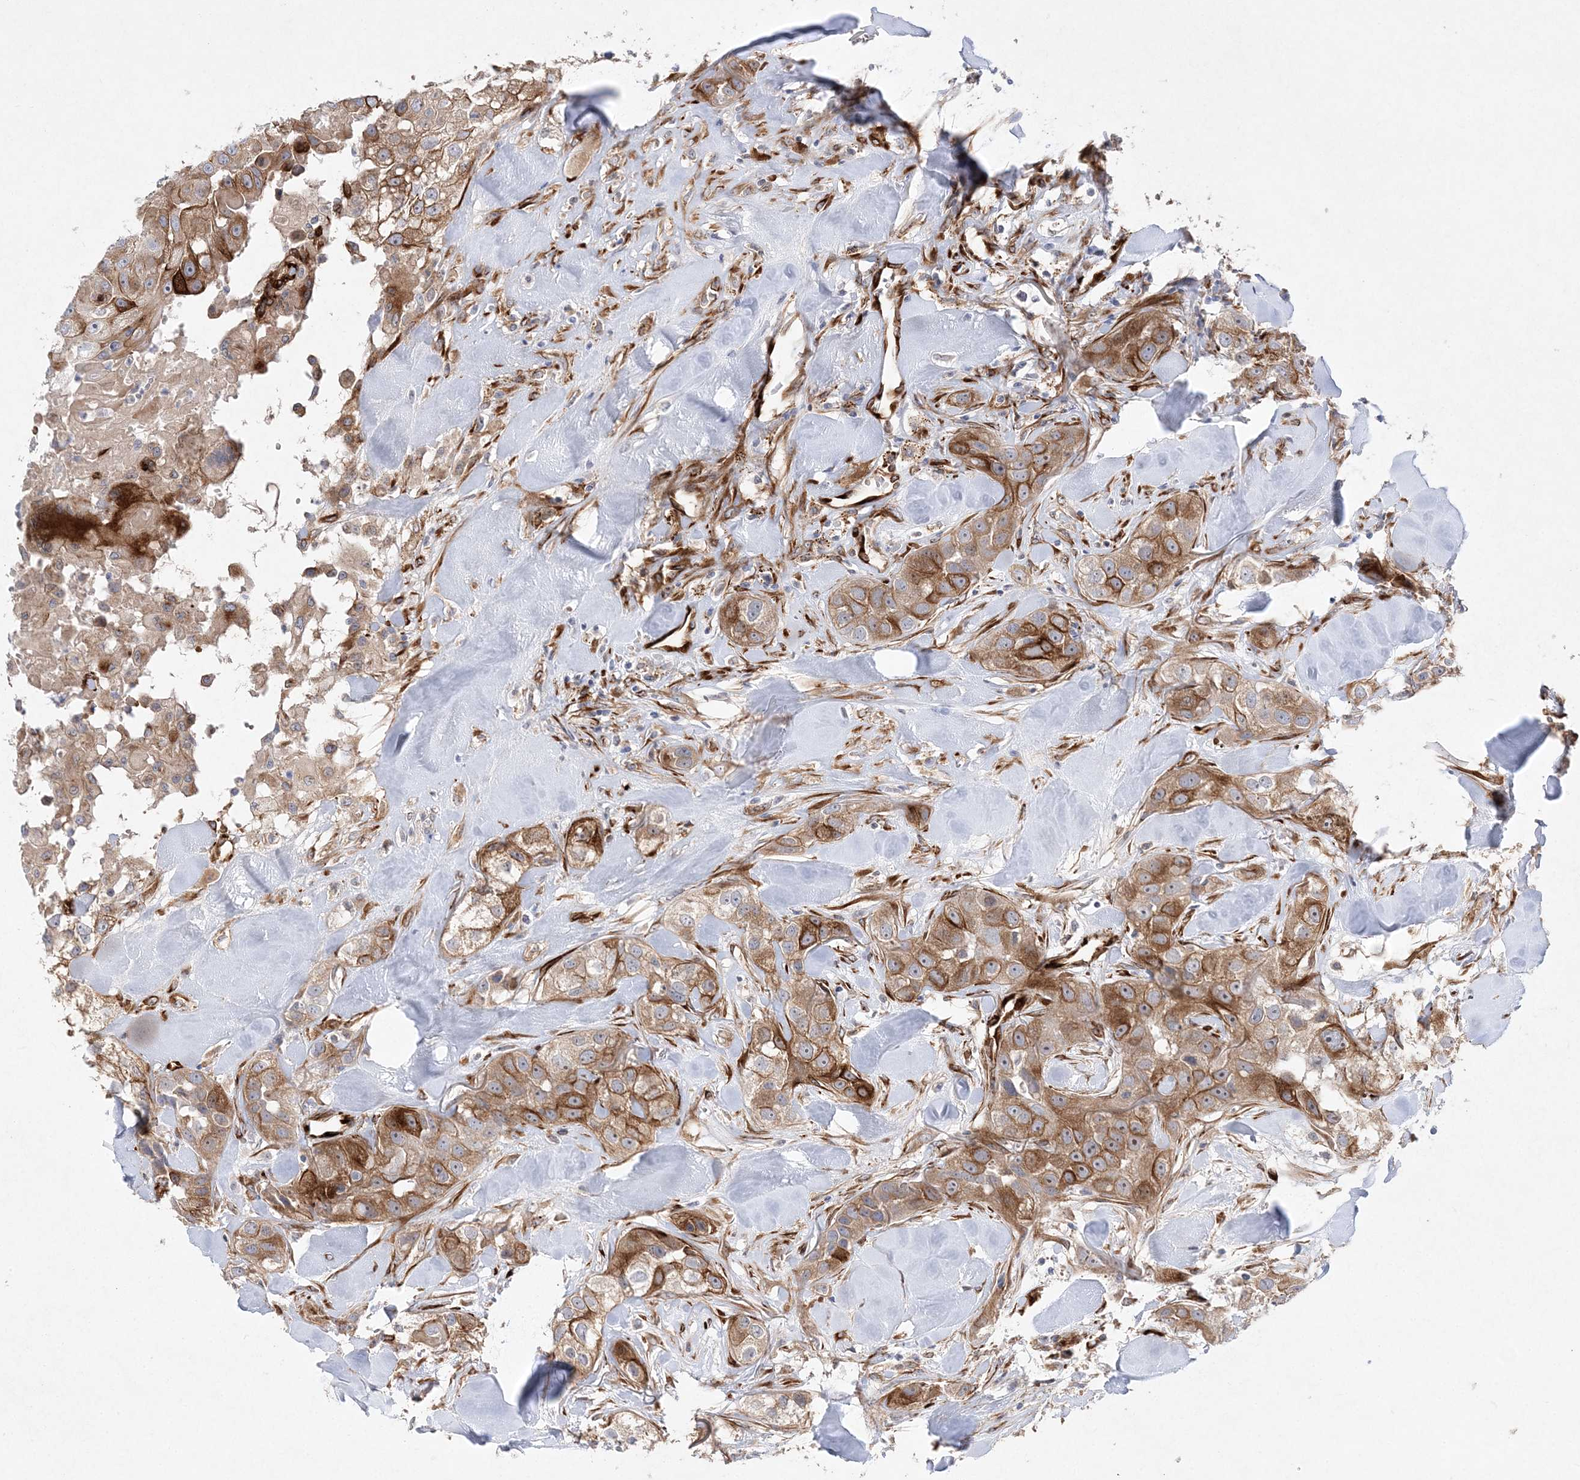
{"staining": {"intensity": "moderate", "quantity": ">75%", "location": "cytoplasmic/membranous"}, "tissue": "head and neck cancer", "cell_type": "Tumor cells", "image_type": "cancer", "snomed": [{"axis": "morphology", "description": "Normal tissue, NOS"}, {"axis": "morphology", "description": "Squamous cell carcinoma, NOS"}, {"axis": "topography", "description": "Skeletal muscle"}, {"axis": "topography", "description": "Head-Neck"}], "caption": "Squamous cell carcinoma (head and neck) stained for a protein displays moderate cytoplasmic/membranous positivity in tumor cells.", "gene": "TMEM132B", "patient": {"sex": "male", "age": 51}}